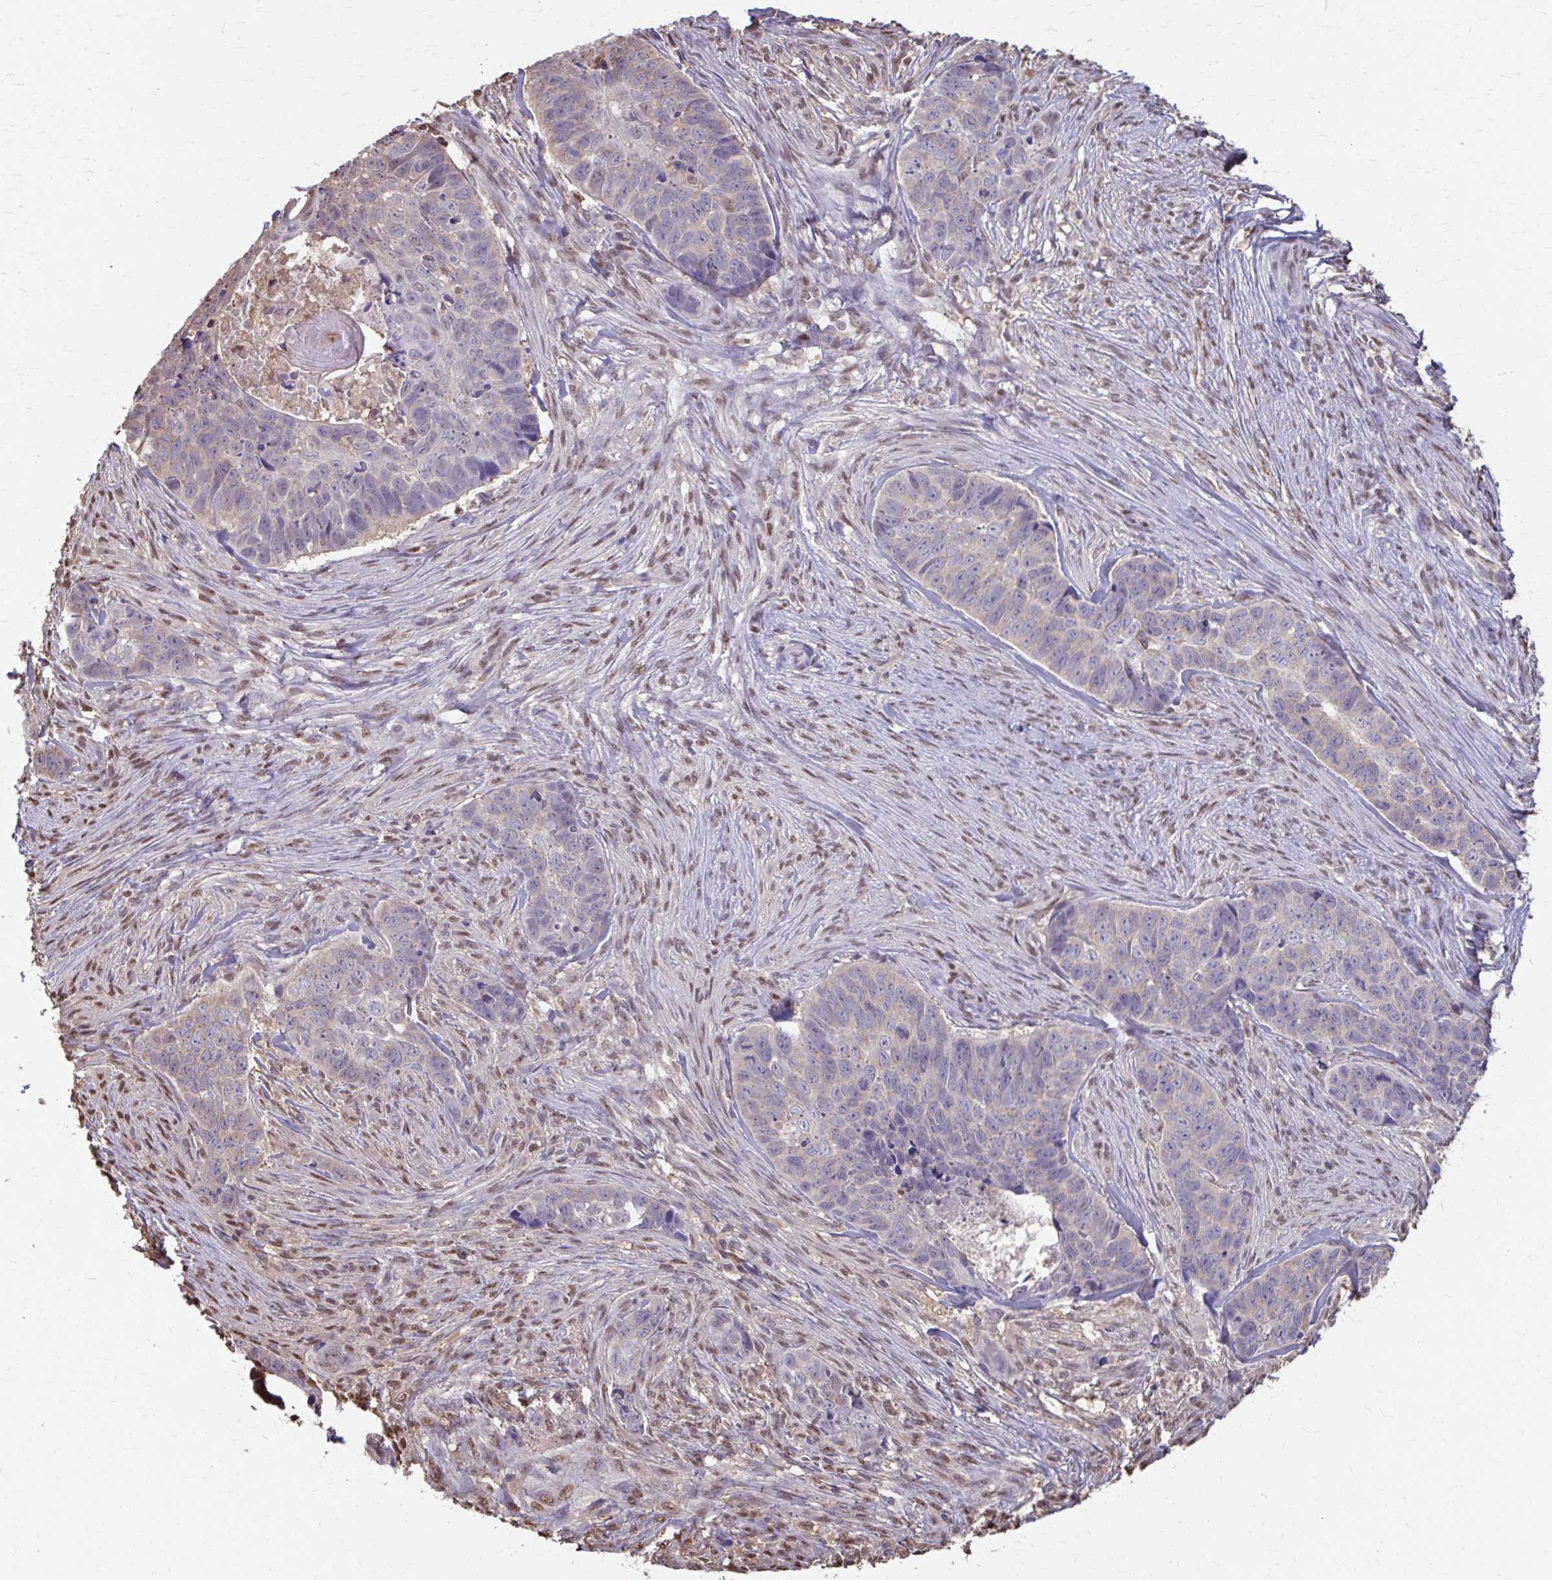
{"staining": {"intensity": "negative", "quantity": "none", "location": "none"}, "tissue": "skin cancer", "cell_type": "Tumor cells", "image_type": "cancer", "snomed": [{"axis": "morphology", "description": "Basal cell carcinoma"}, {"axis": "topography", "description": "Skin"}], "caption": "A photomicrograph of human skin basal cell carcinoma is negative for staining in tumor cells. (DAB IHC visualized using brightfield microscopy, high magnification).", "gene": "ING4", "patient": {"sex": "female", "age": 82}}